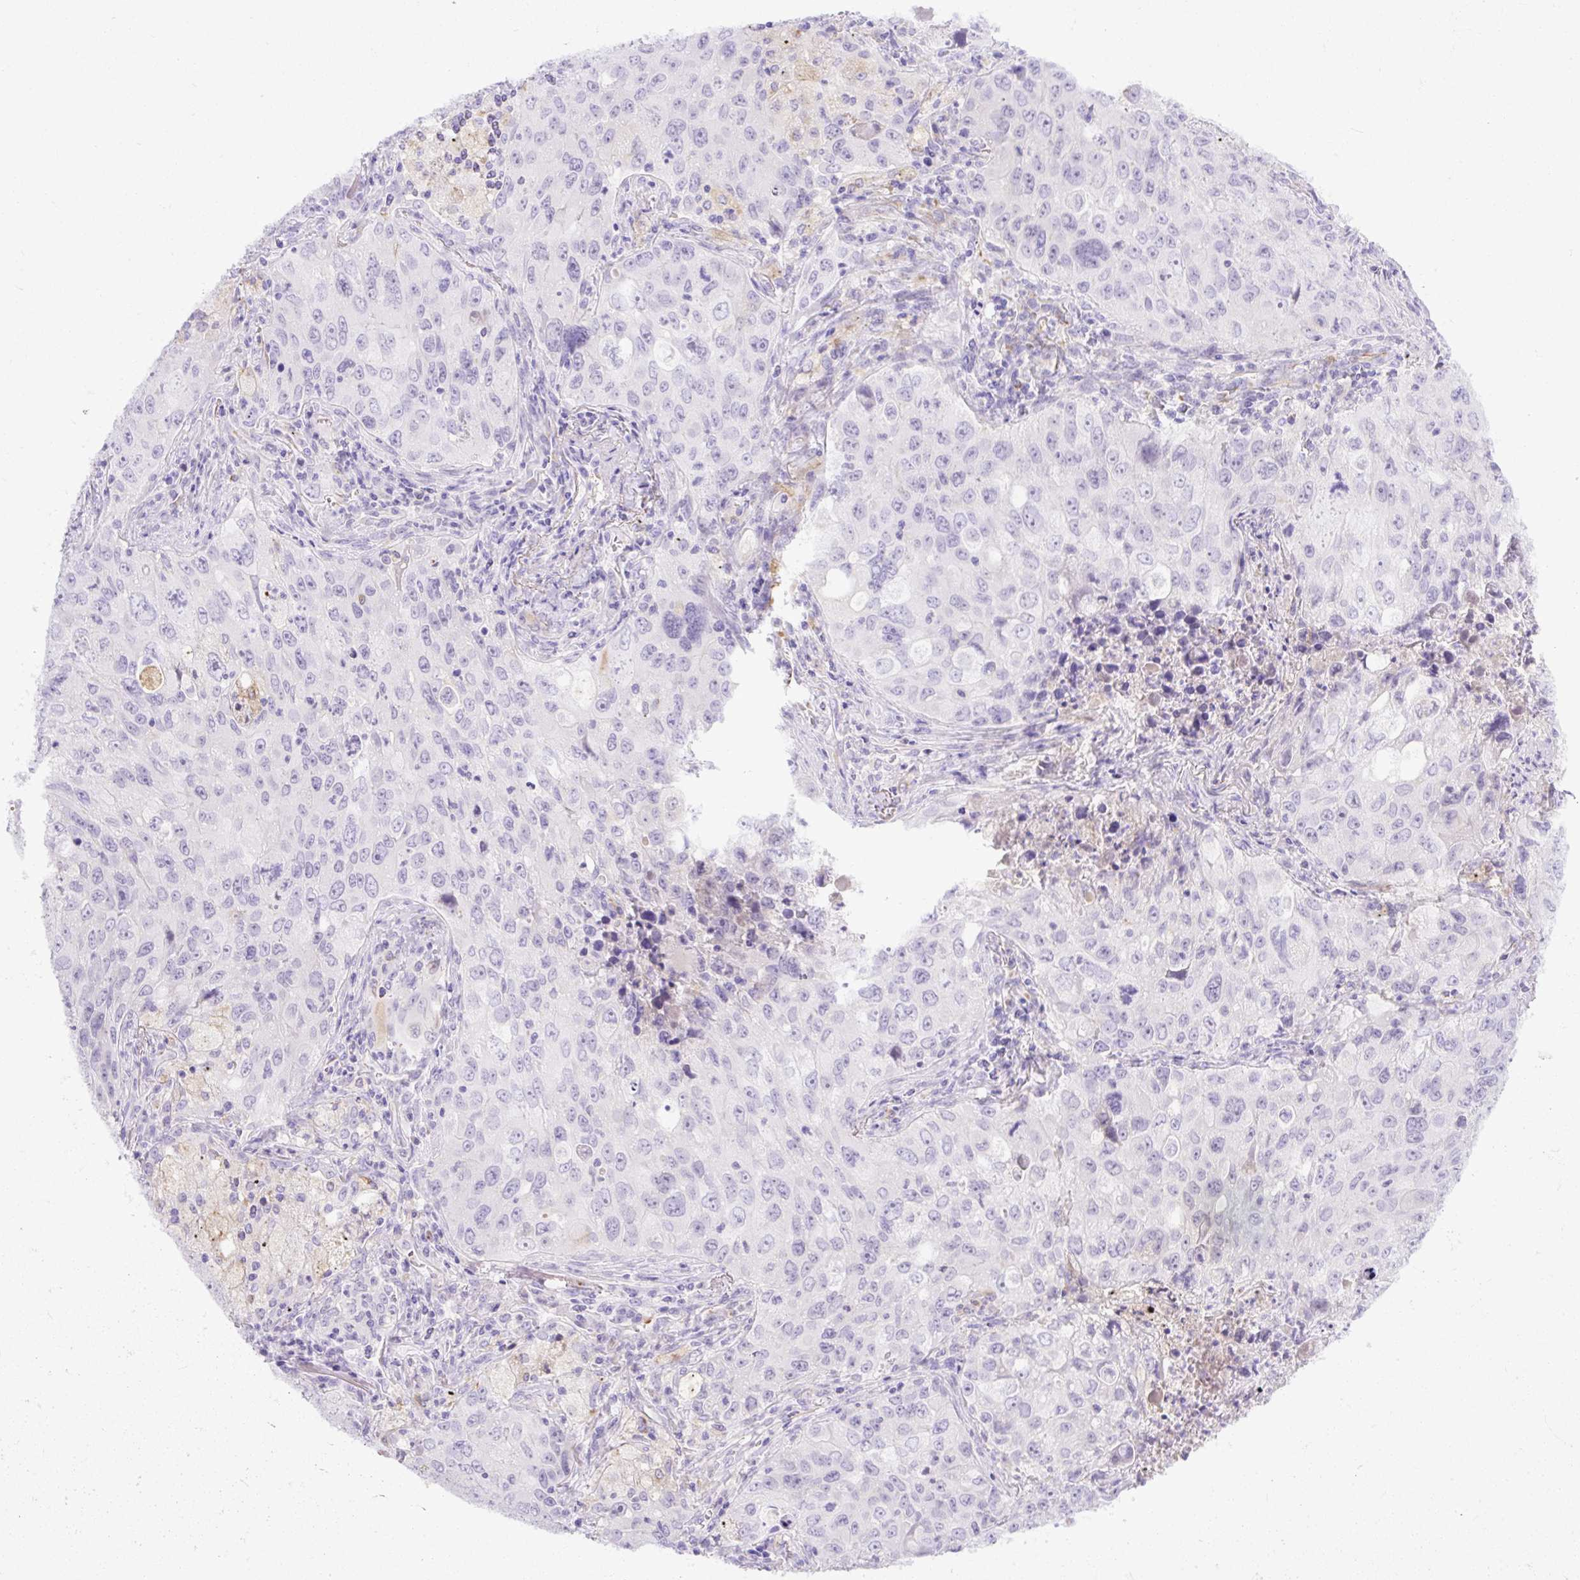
{"staining": {"intensity": "negative", "quantity": "none", "location": "none"}, "tissue": "lung cancer", "cell_type": "Tumor cells", "image_type": "cancer", "snomed": [{"axis": "morphology", "description": "Adenocarcinoma, NOS"}, {"axis": "morphology", "description": "Adenocarcinoma, metastatic, NOS"}, {"axis": "topography", "description": "Lymph node"}, {"axis": "topography", "description": "Lung"}], "caption": "There is no significant staining in tumor cells of lung cancer. (Stains: DAB (3,3'-diaminobenzidine) immunohistochemistry (IHC) with hematoxylin counter stain, Microscopy: brightfield microscopy at high magnification).", "gene": "SPTBN5", "patient": {"sex": "female", "age": 42}}